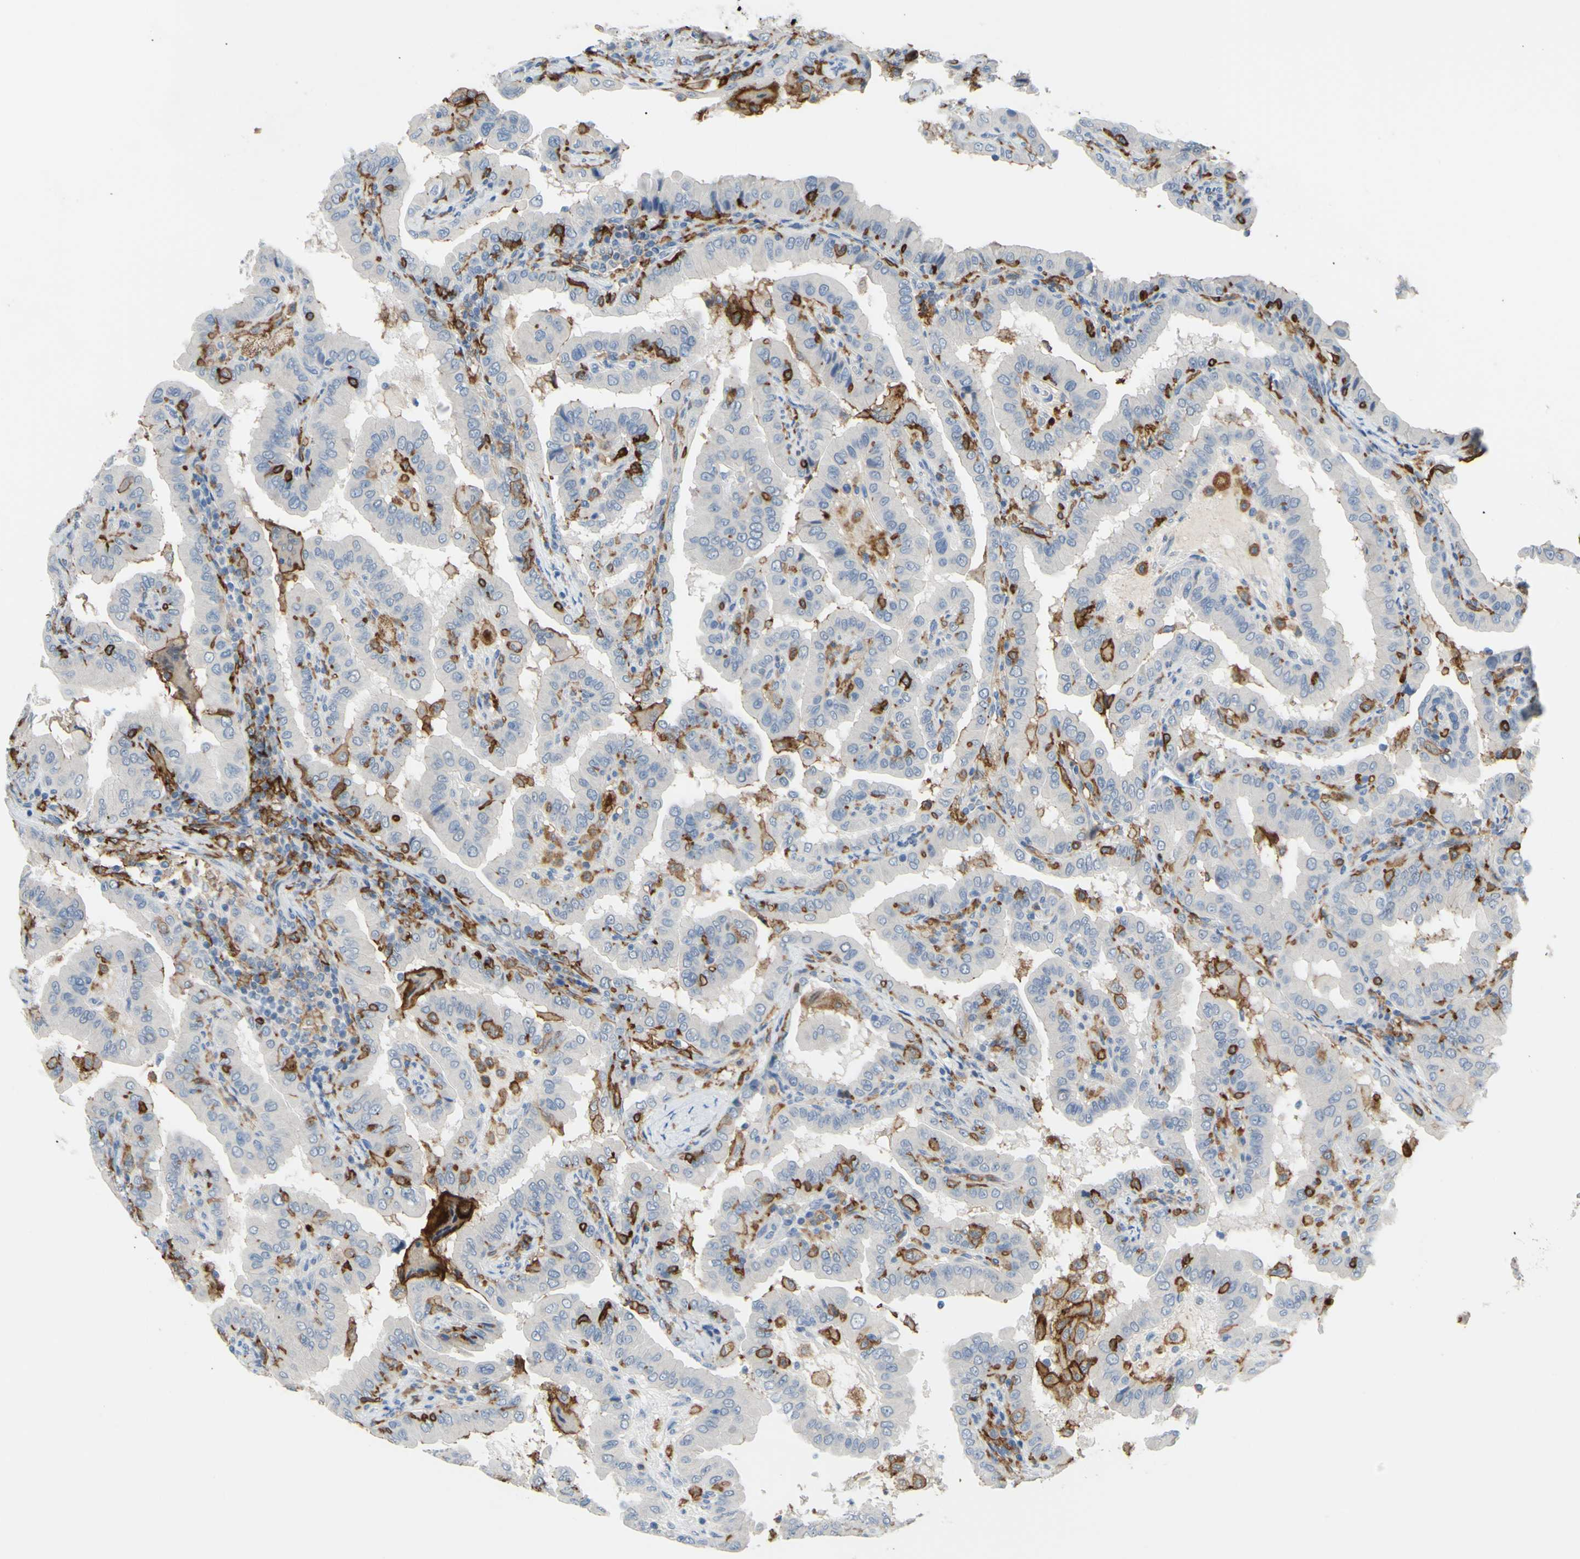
{"staining": {"intensity": "negative", "quantity": "none", "location": "none"}, "tissue": "thyroid cancer", "cell_type": "Tumor cells", "image_type": "cancer", "snomed": [{"axis": "morphology", "description": "Papillary adenocarcinoma, NOS"}, {"axis": "topography", "description": "Thyroid gland"}], "caption": "Tumor cells show no significant positivity in thyroid cancer (papillary adenocarcinoma).", "gene": "FCGR2A", "patient": {"sex": "male", "age": 33}}